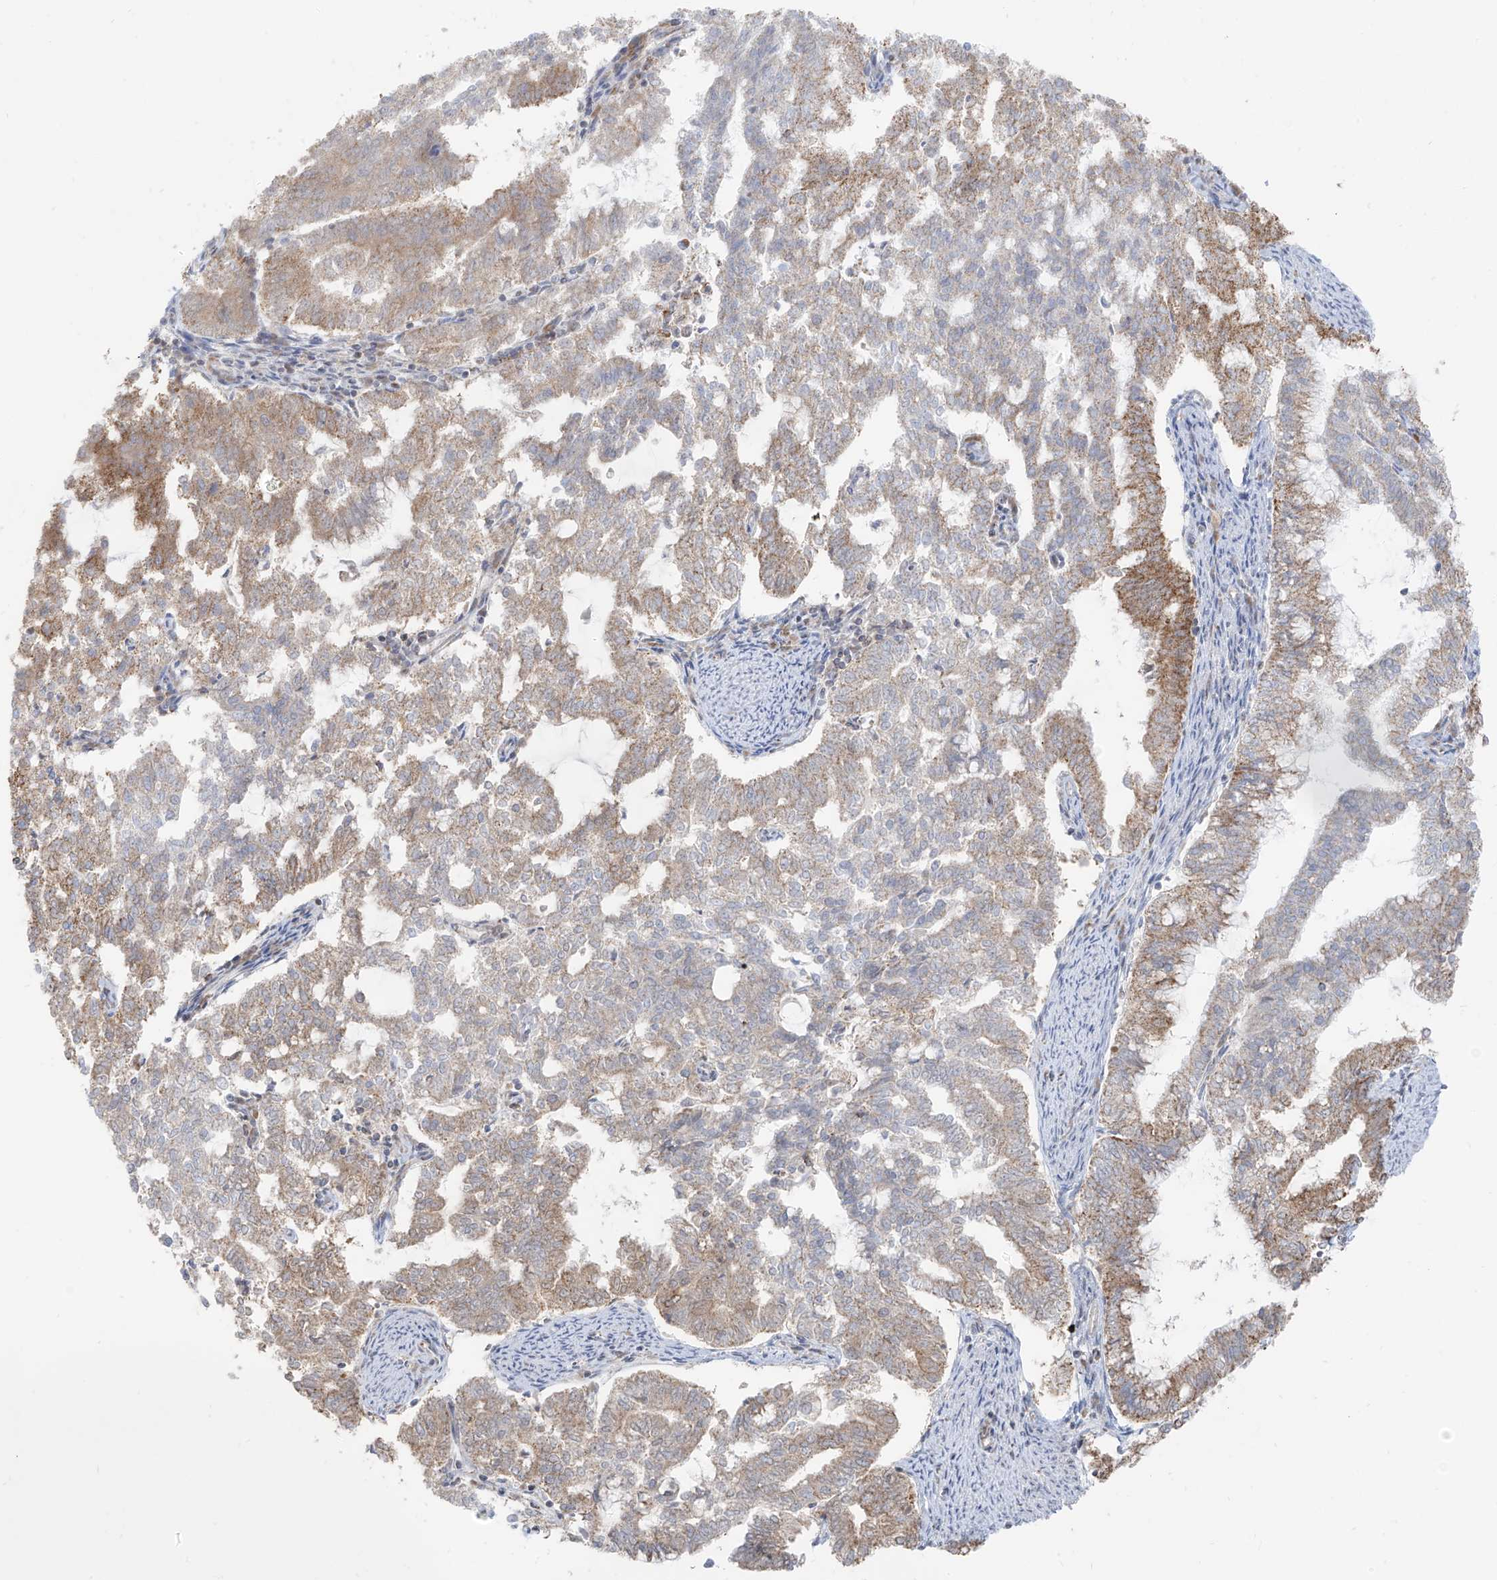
{"staining": {"intensity": "moderate", "quantity": "25%-75%", "location": "cytoplasmic/membranous"}, "tissue": "endometrial cancer", "cell_type": "Tumor cells", "image_type": "cancer", "snomed": [{"axis": "morphology", "description": "Adenocarcinoma, NOS"}, {"axis": "topography", "description": "Endometrium"}], "caption": "High-power microscopy captured an immunohistochemistry photomicrograph of endometrial cancer (adenocarcinoma), revealing moderate cytoplasmic/membranous positivity in approximately 25%-75% of tumor cells.", "gene": "ETHE1", "patient": {"sex": "female", "age": 79}}